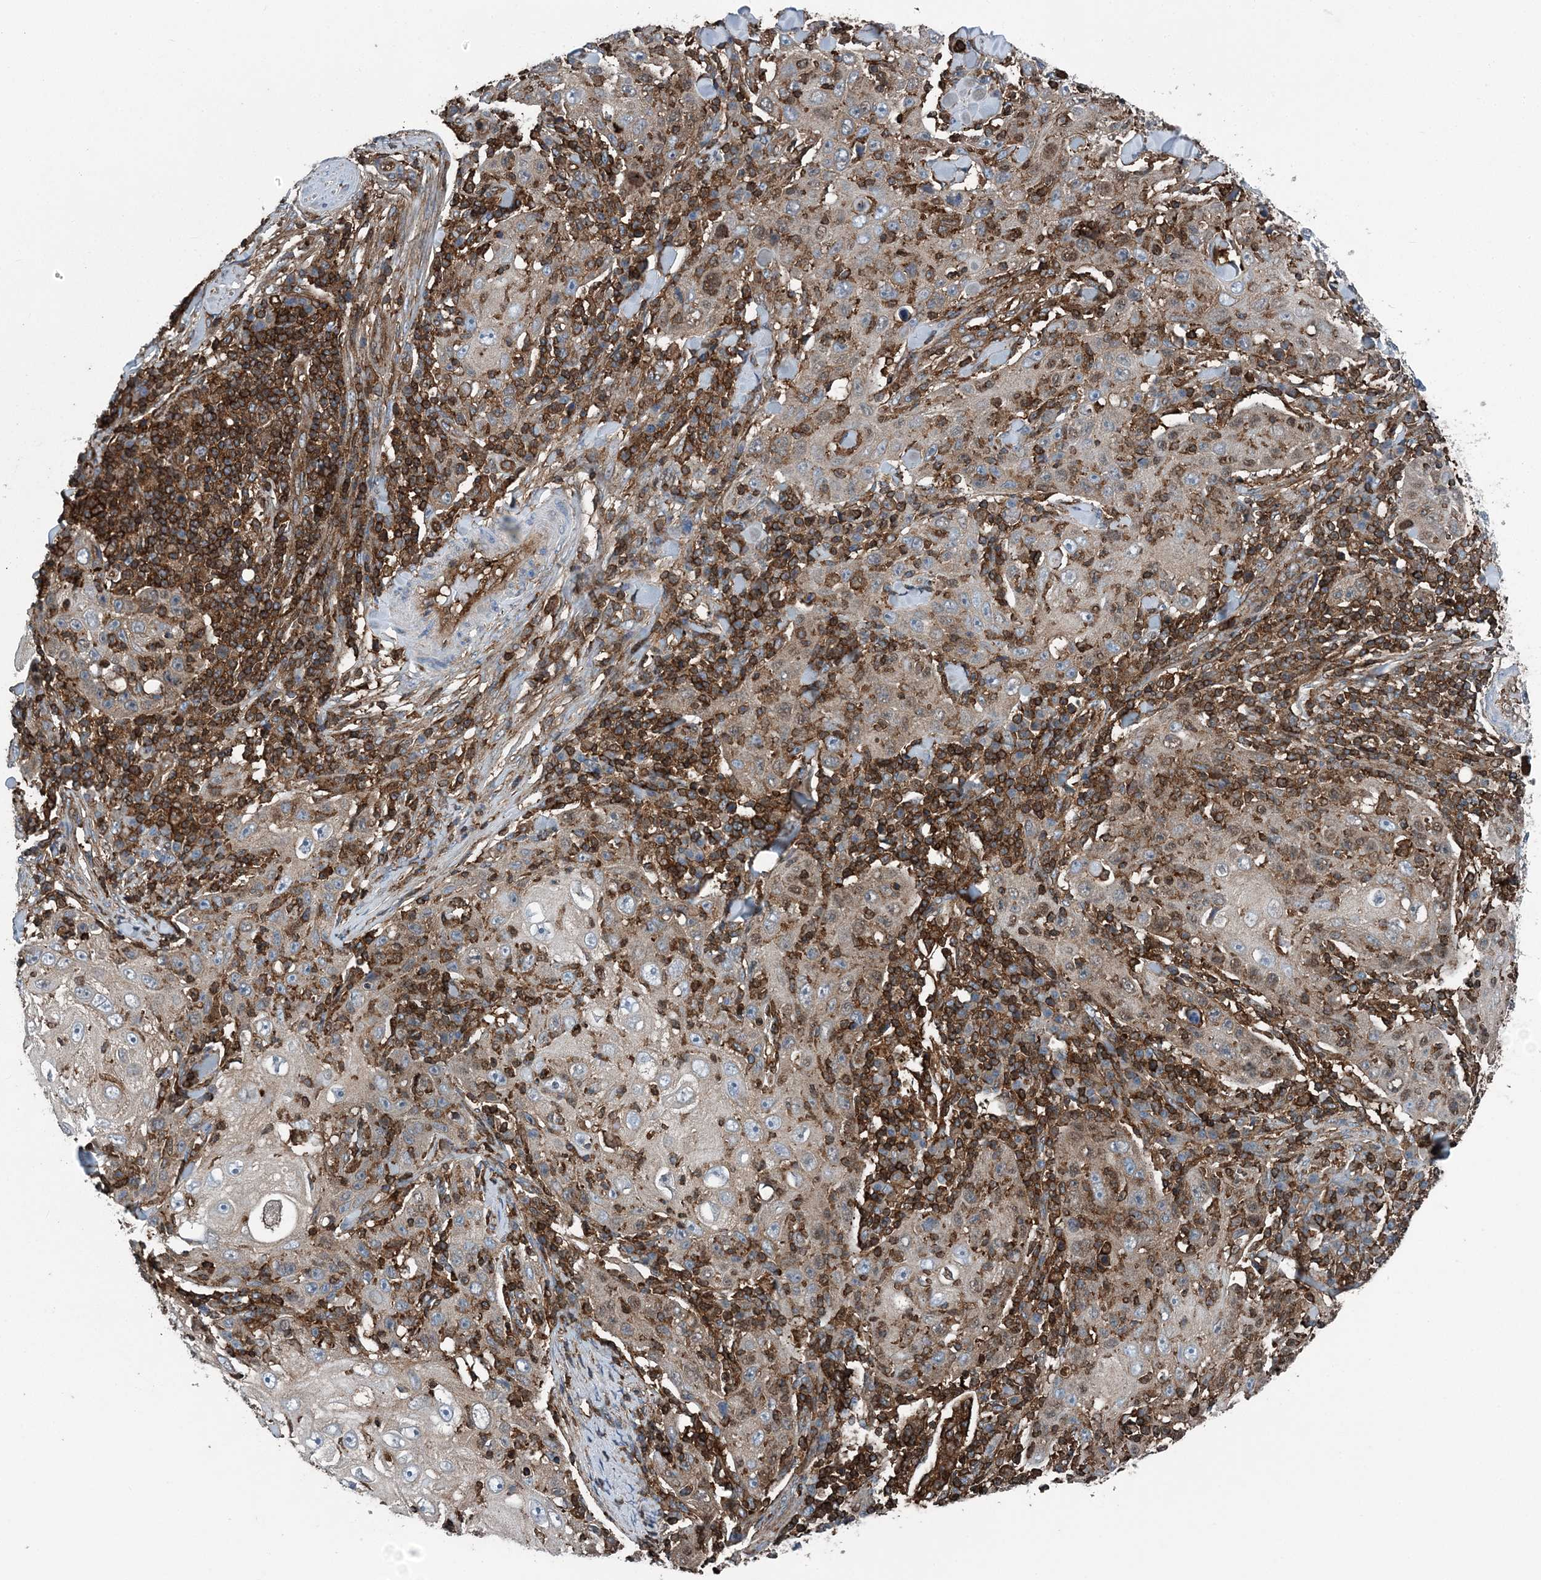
{"staining": {"intensity": "moderate", "quantity": ">75%", "location": "cytoplasmic/membranous"}, "tissue": "skin cancer", "cell_type": "Tumor cells", "image_type": "cancer", "snomed": [{"axis": "morphology", "description": "Squamous cell carcinoma, NOS"}, {"axis": "topography", "description": "Skin"}], "caption": "High-power microscopy captured an immunohistochemistry (IHC) photomicrograph of squamous cell carcinoma (skin), revealing moderate cytoplasmic/membranous expression in approximately >75% of tumor cells.", "gene": "CFL1", "patient": {"sex": "female", "age": 88}}